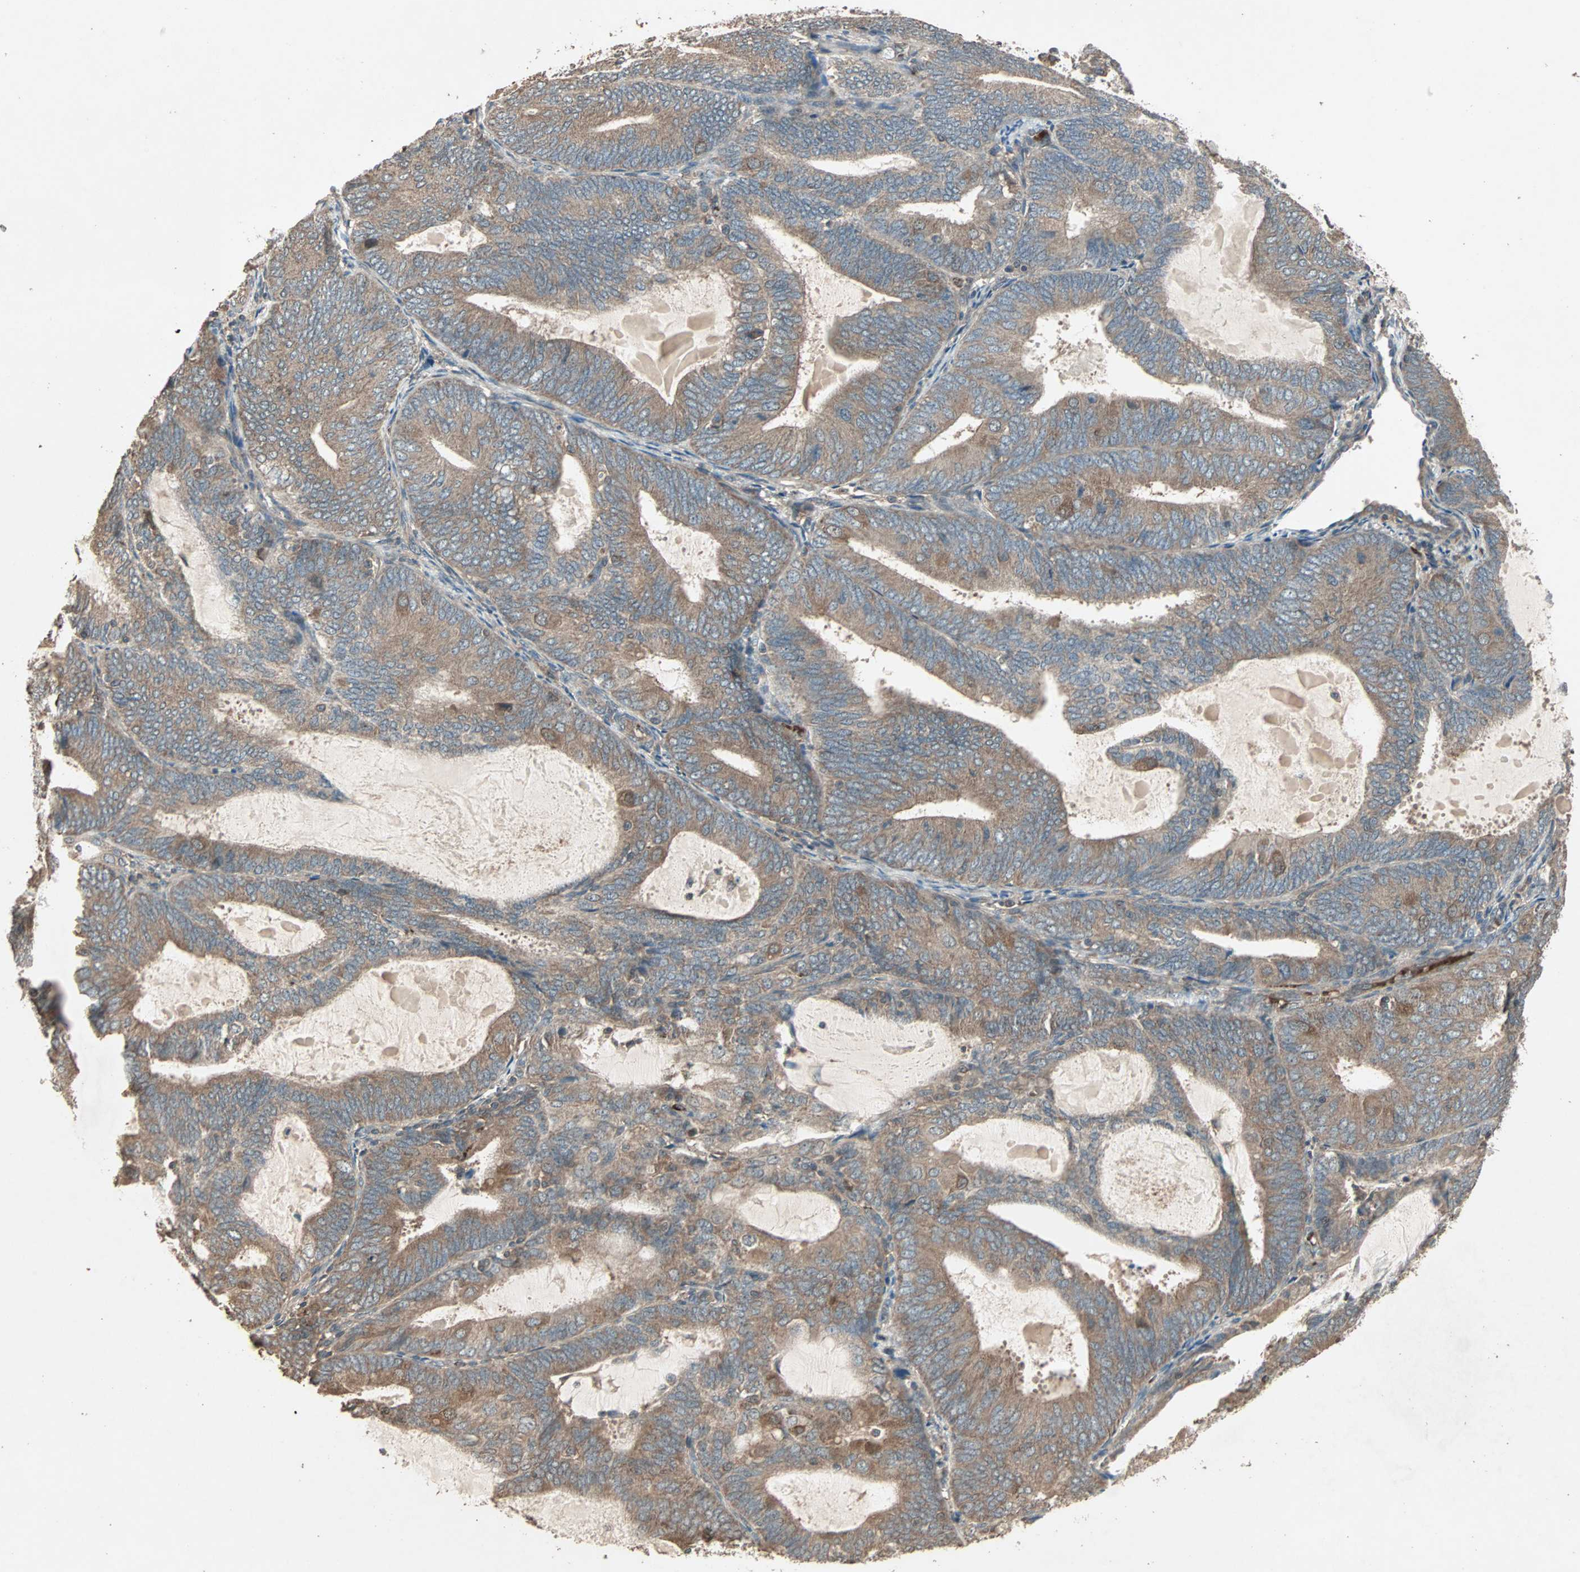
{"staining": {"intensity": "moderate", "quantity": ">75%", "location": "cytoplasmic/membranous"}, "tissue": "endometrial cancer", "cell_type": "Tumor cells", "image_type": "cancer", "snomed": [{"axis": "morphology", "description": "Adenocarcinoma, NOS"}, {"axis": "topography", "description": "Endometrium"}], "caption": "This photomicrograph reveals immunohistochemistry staining of endometrial cancer, with medium moderate cytoplasmic/membranous positivity in approximately >75% of tumor cells.", "gene": "UBAC1", "patient": {"sex": "female", "age": 81}}